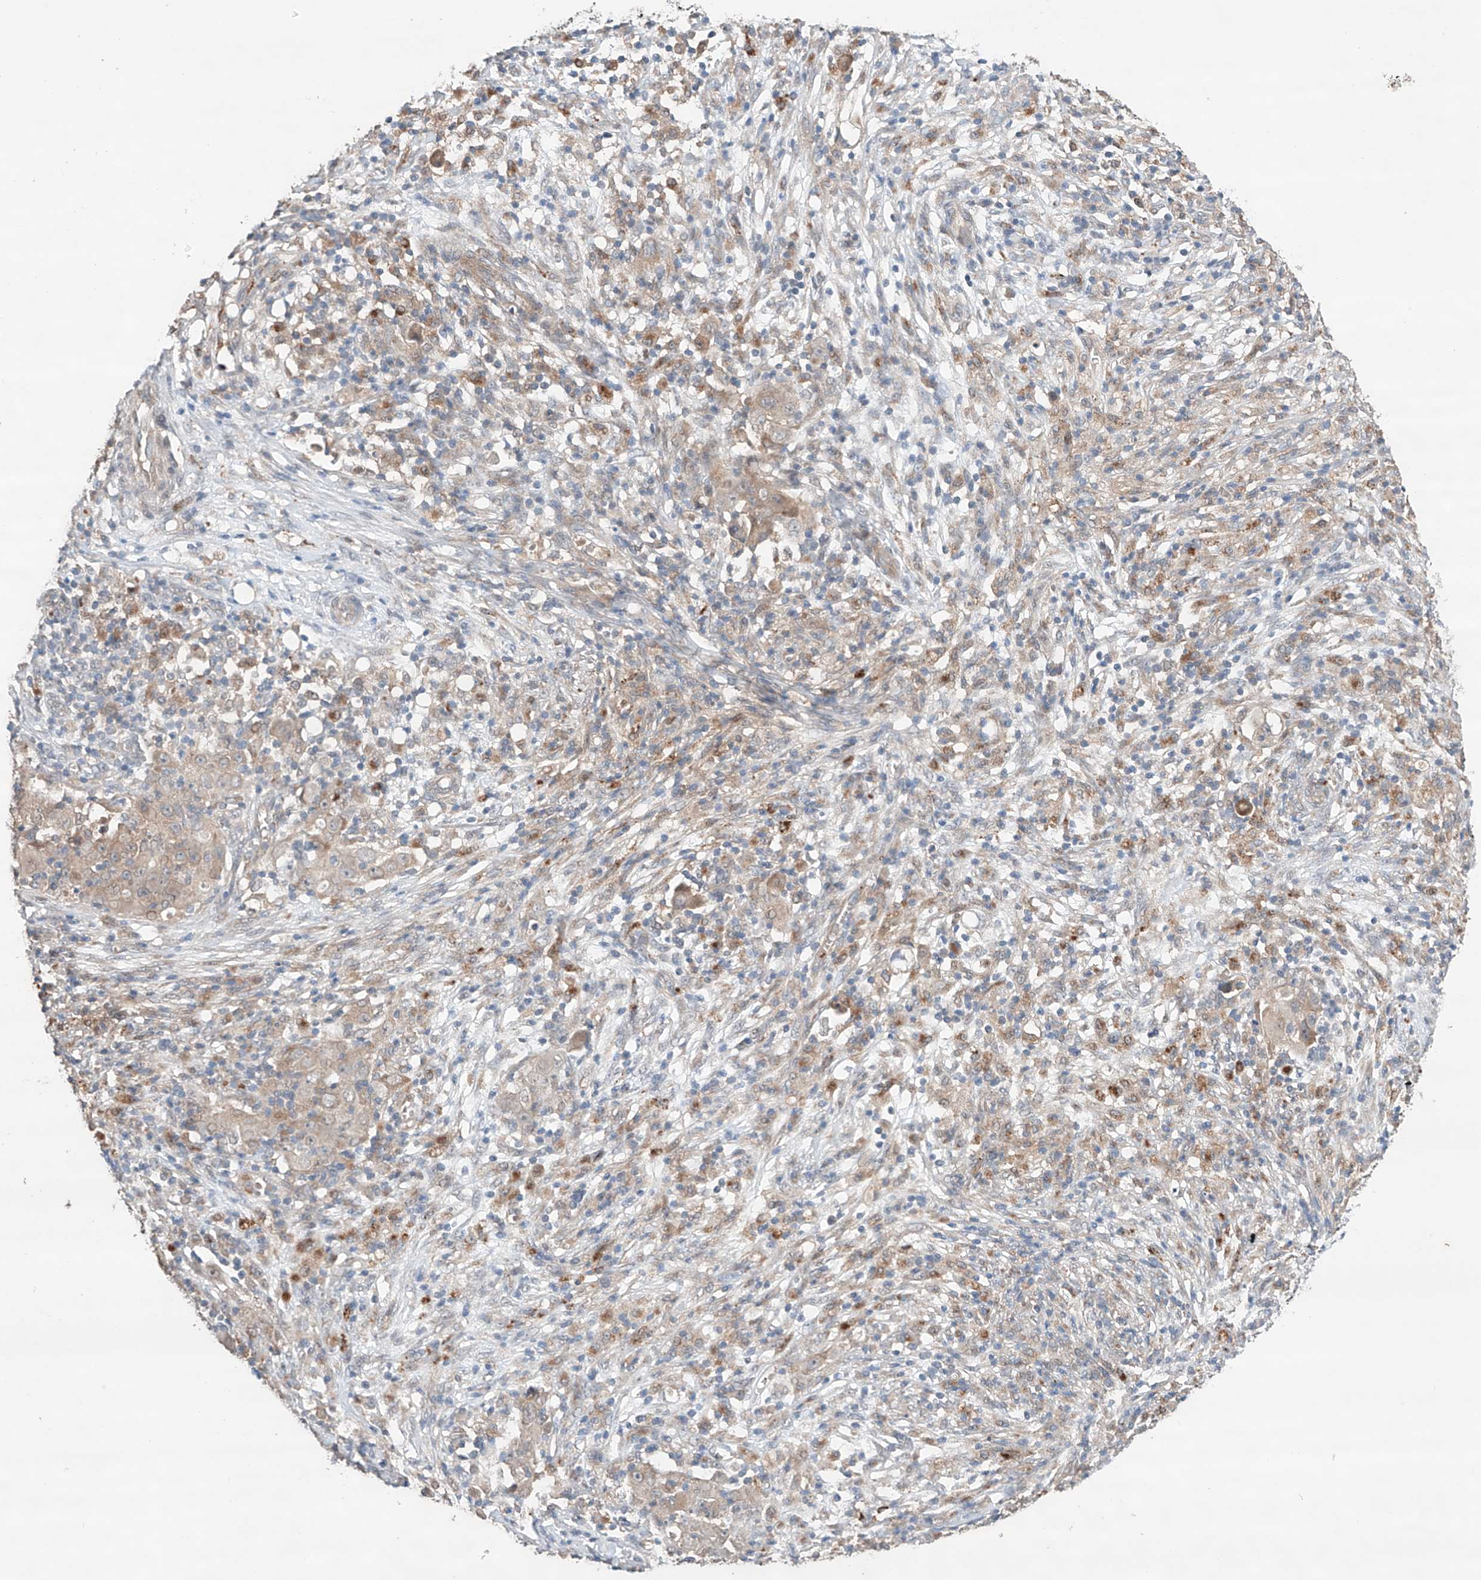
{"staining": {"intensity": "weak", "quantity": "<25%", "location": "cytoplasmic/membranous"}, "tissue": "ovarian cancer", "cell_type": "Tumor cells", "image_type": "cancer", "snomed": [{"axis": "morphology", "description": "Carcinoma, endometroid"}, {"axis": "topography", "description": "Ovary"}], "caption": "Human endometroid carcinoma (ovarian) stained for a protein using IHC reveals no expression in tumor cells.", "gene": "ZFHX2", "patient": {"sex": "female", "age": 42}}